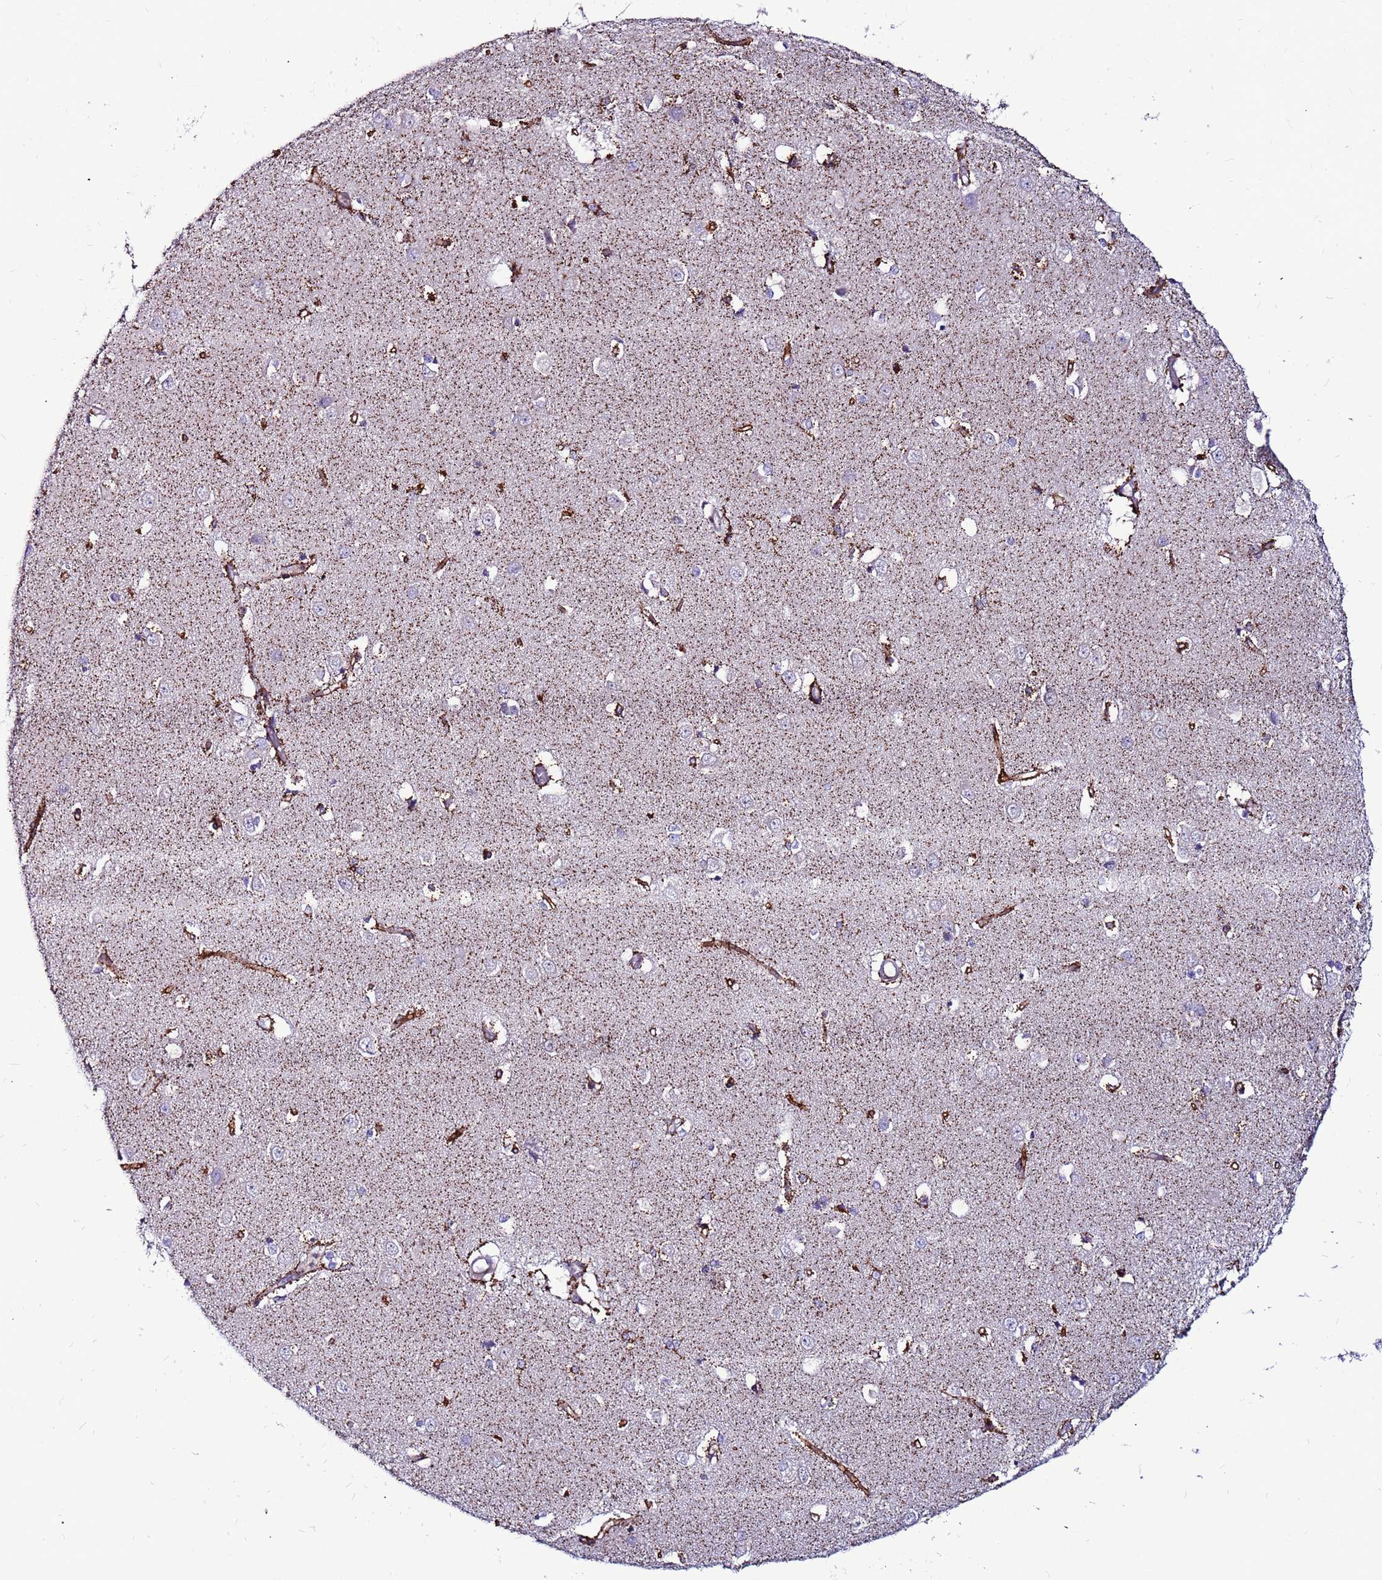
{"staining": {"intensity": "weak", "quantity": "<25%", "location": "cytoplasmic/membranous"}, "tissue": "caudate", "cell_type": "Glial cells", "image_type": "normal", "snomed": [{"axis": "morphology", "description": "Normal tissue, NOS"}, {"axis": "topography", "description": "Lateral ventricle wall"}], "caption": "Caudate was stained to show a protein in brown. There is no significant expression in glial cells. Brightfield microscopy of IHC stained with DAB (brown) and hematoxylin (blue), captured at high magnification.", "gene": "CCDC71", "patient": {"sex": "male", "age": 37}}